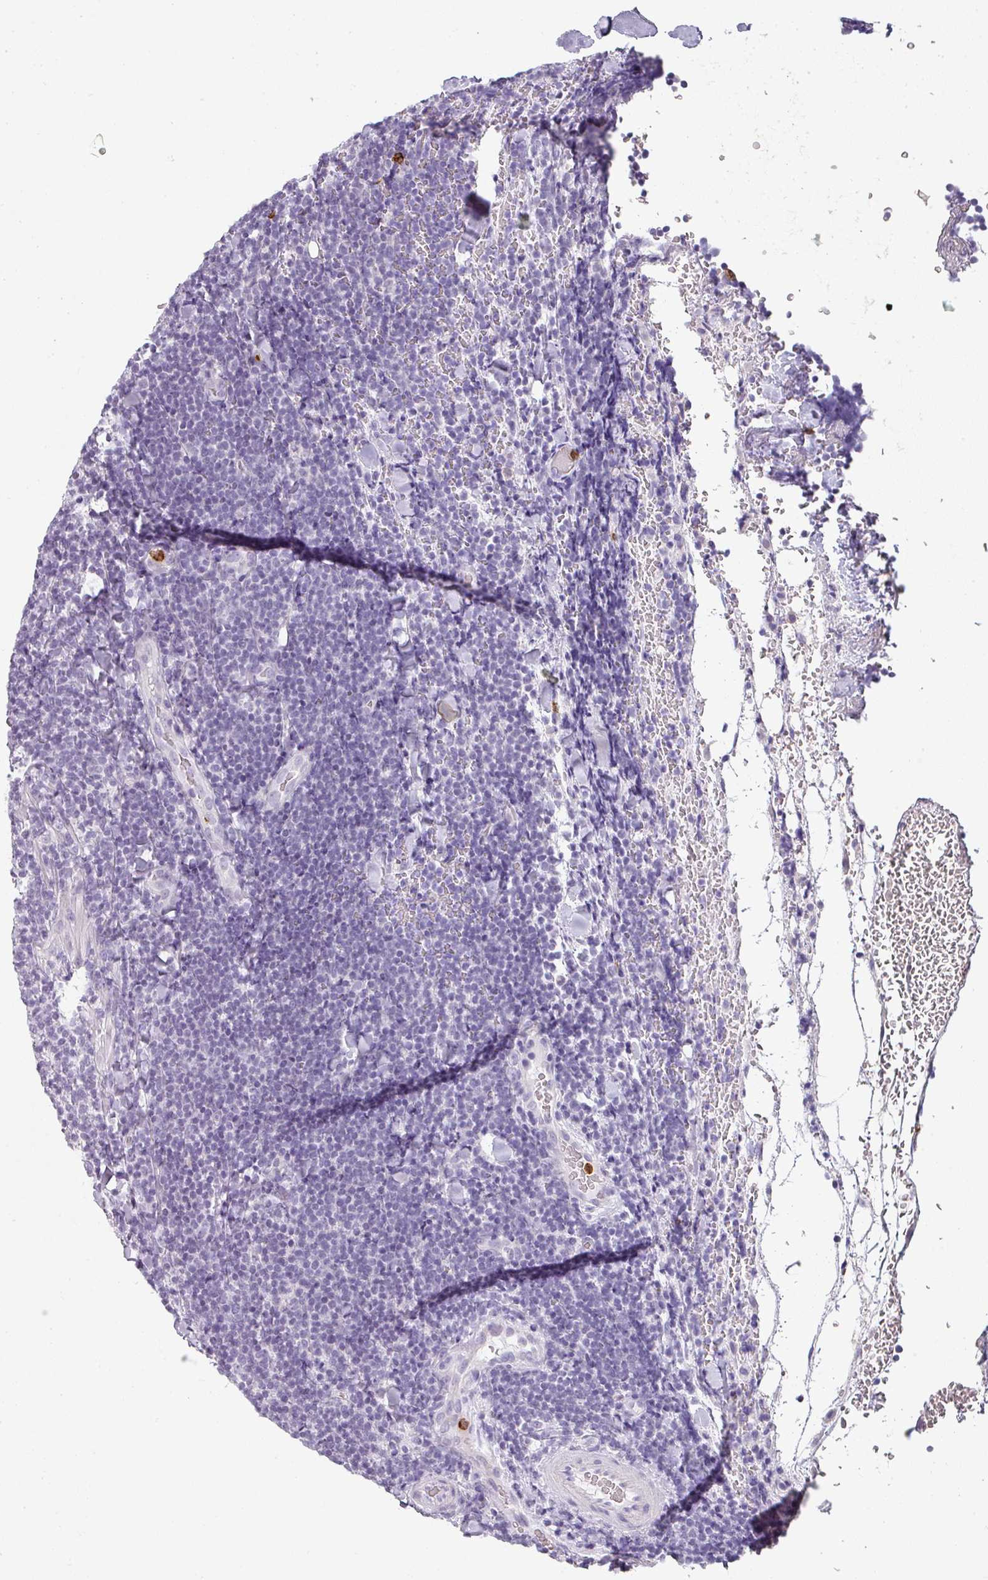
{"staining": {"intensity": "negative", "quantity": "none", "location": "none"}, "tissue": "lymphoma", "cell_type": "Tumor cells", "image_type": "cancer", "snomed": [{"axis": "morphology", "description": "Malignant lymphoma, non-Hodgkin's type, Low grade"}, {"axis": "topography", "description": "Lymph node"}], "caption": "DAB immunohistochemical staining of human low-grade malignant lymphoma, non-Hodgkin's type exhibits no significant expression in tumor cells. (DAB (3,3'-diaminobenzidine) immunohistochemistry, high magnification).", "gene": "CAMP", "patient": {"sex": "male", "age": 66}}